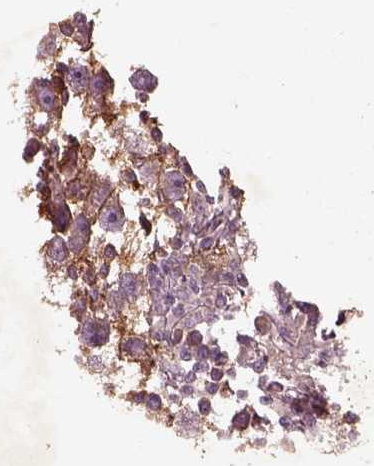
{"staining": {"intensity": "strong", "quantity": ">75%", "location": "cytoplasmic/membranous"}, "tissue": "testis cancer", "cell_type": "Tumor cells", "image_type": "cancer", "snomed": [{"axis": "morphology", "description": "Seminoma, NOS"}, {"axis": "topography", "description": "Testis"}], "caption": "Strong cytoplasmic/membranous protein expression is present in approximately >75% of tumor cells in testis cancer (seminoma).", "gene": "FAM234A", "patient": {"sex": "male", "age": 30}}